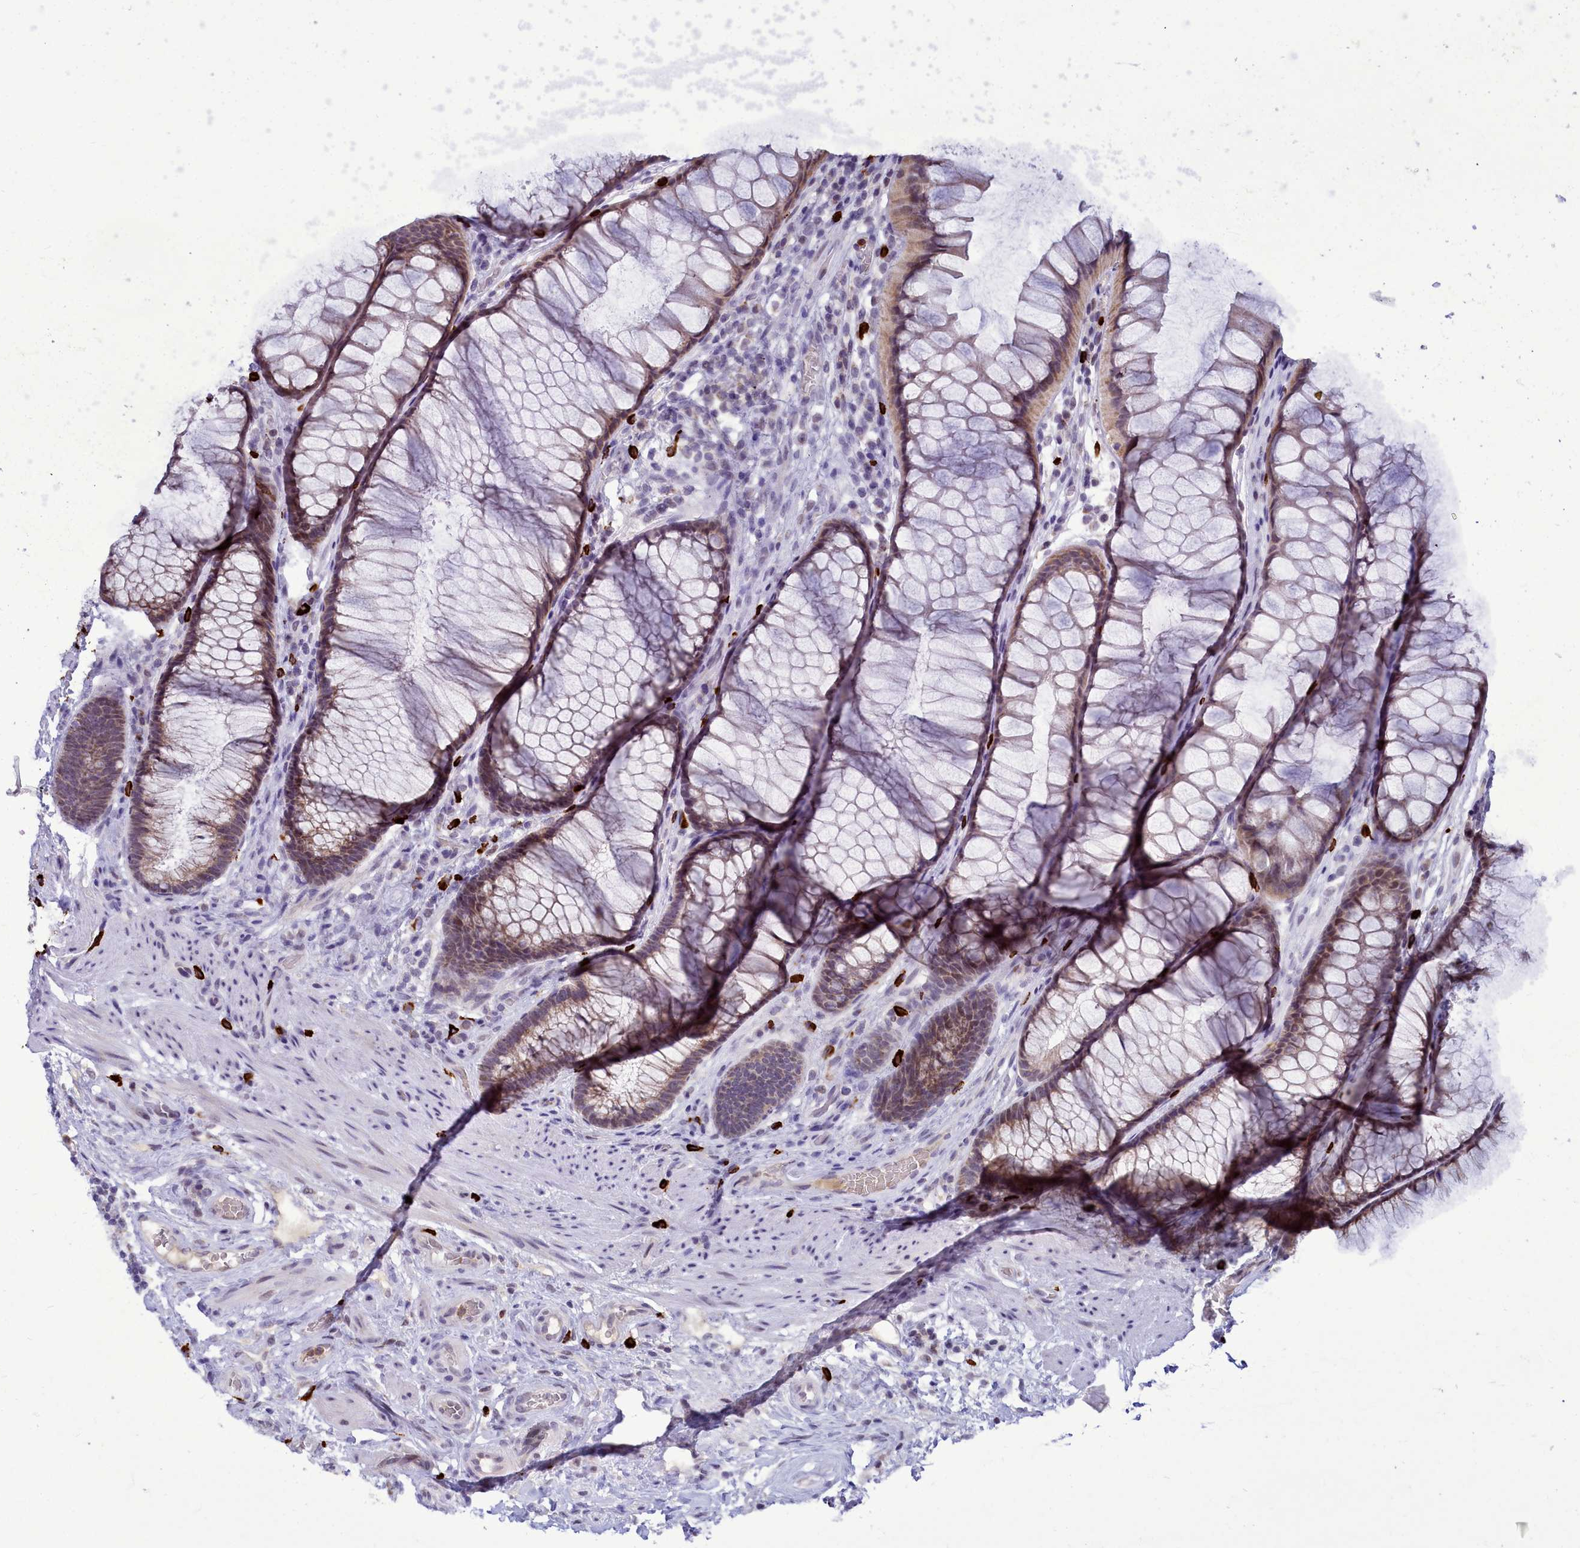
{"staining": {"intensity": "negative", "quantity": "none", "location": "none"}, "tissue": "colon", "cell_type": "Endothelial cells", "image_type": "normal", "snomed": [{"axis": "morphology", "description": "Normal tissue, NOS"}, {"axis": "topography", "description": "Colon"}], "caption": "The photomicrograph reveals no staining of endothelial cells in unremarkable colon.", "gene": "POM121L2", "patient": {"sex": "female", "age": 82}}